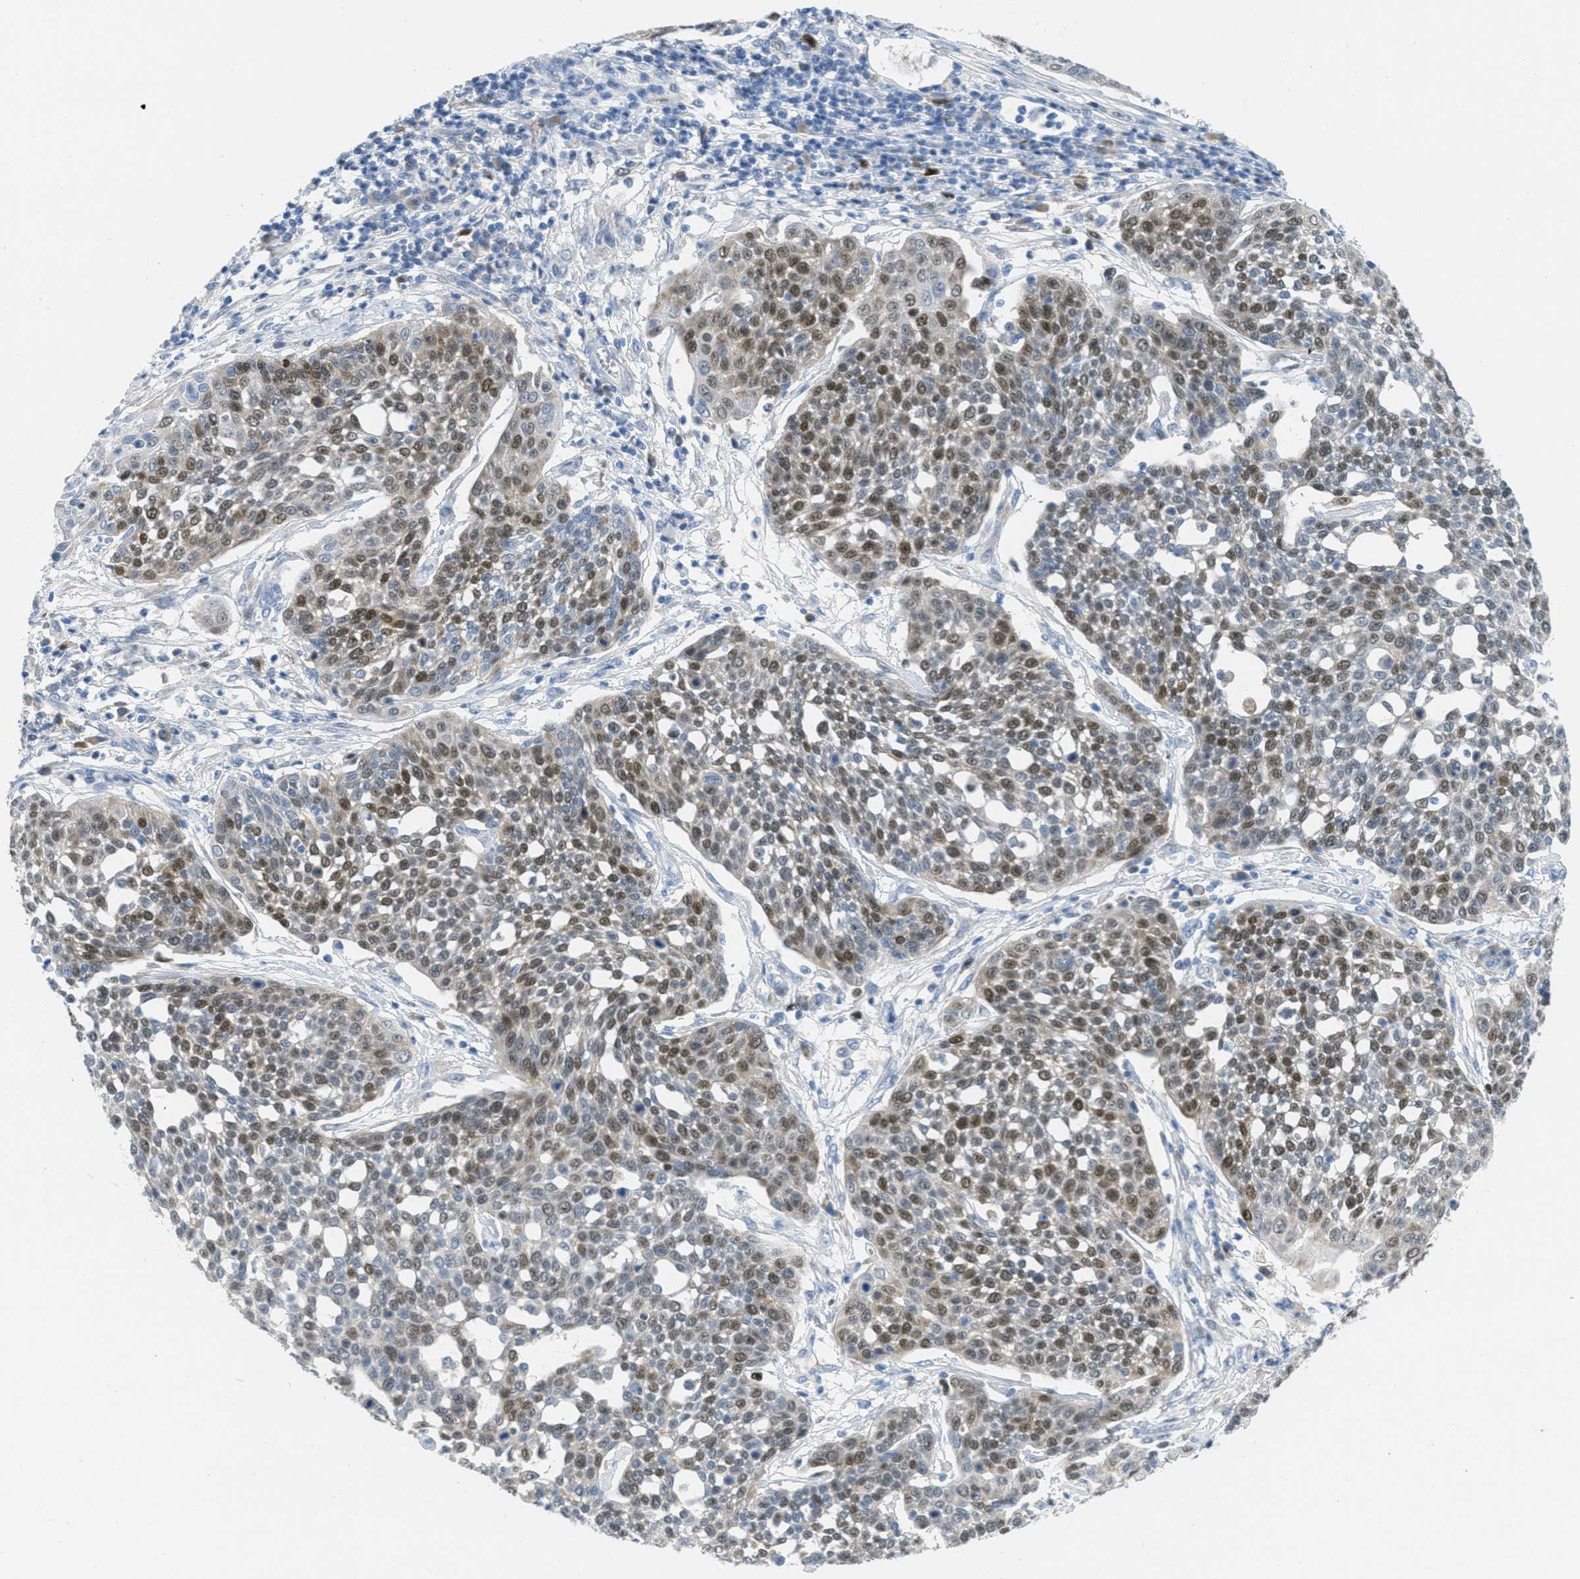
{"staining": {"intensity": "moderate", "quantity": ">75%", "location": "cytoplasmic/membranous,nuclear"}, "tissue": "cervical cancer", "cell_type": "Tumor cells", "image_type": "cancer", "snomed": [{"axis": "morphology", "description": "Squamous cell carcinoma, NOS"}, {"axis": "topography", "description": "Cervix"}], "caption": "Human cervical cancer (squamous cell carcinoma) stained for a protein (brown) shows moderate cytoplasmic/membranous and nuclear positive staining in about >75% of tumor cells.", "gene": "ORC6", "patient": {"sex": "female", "age": 34}}